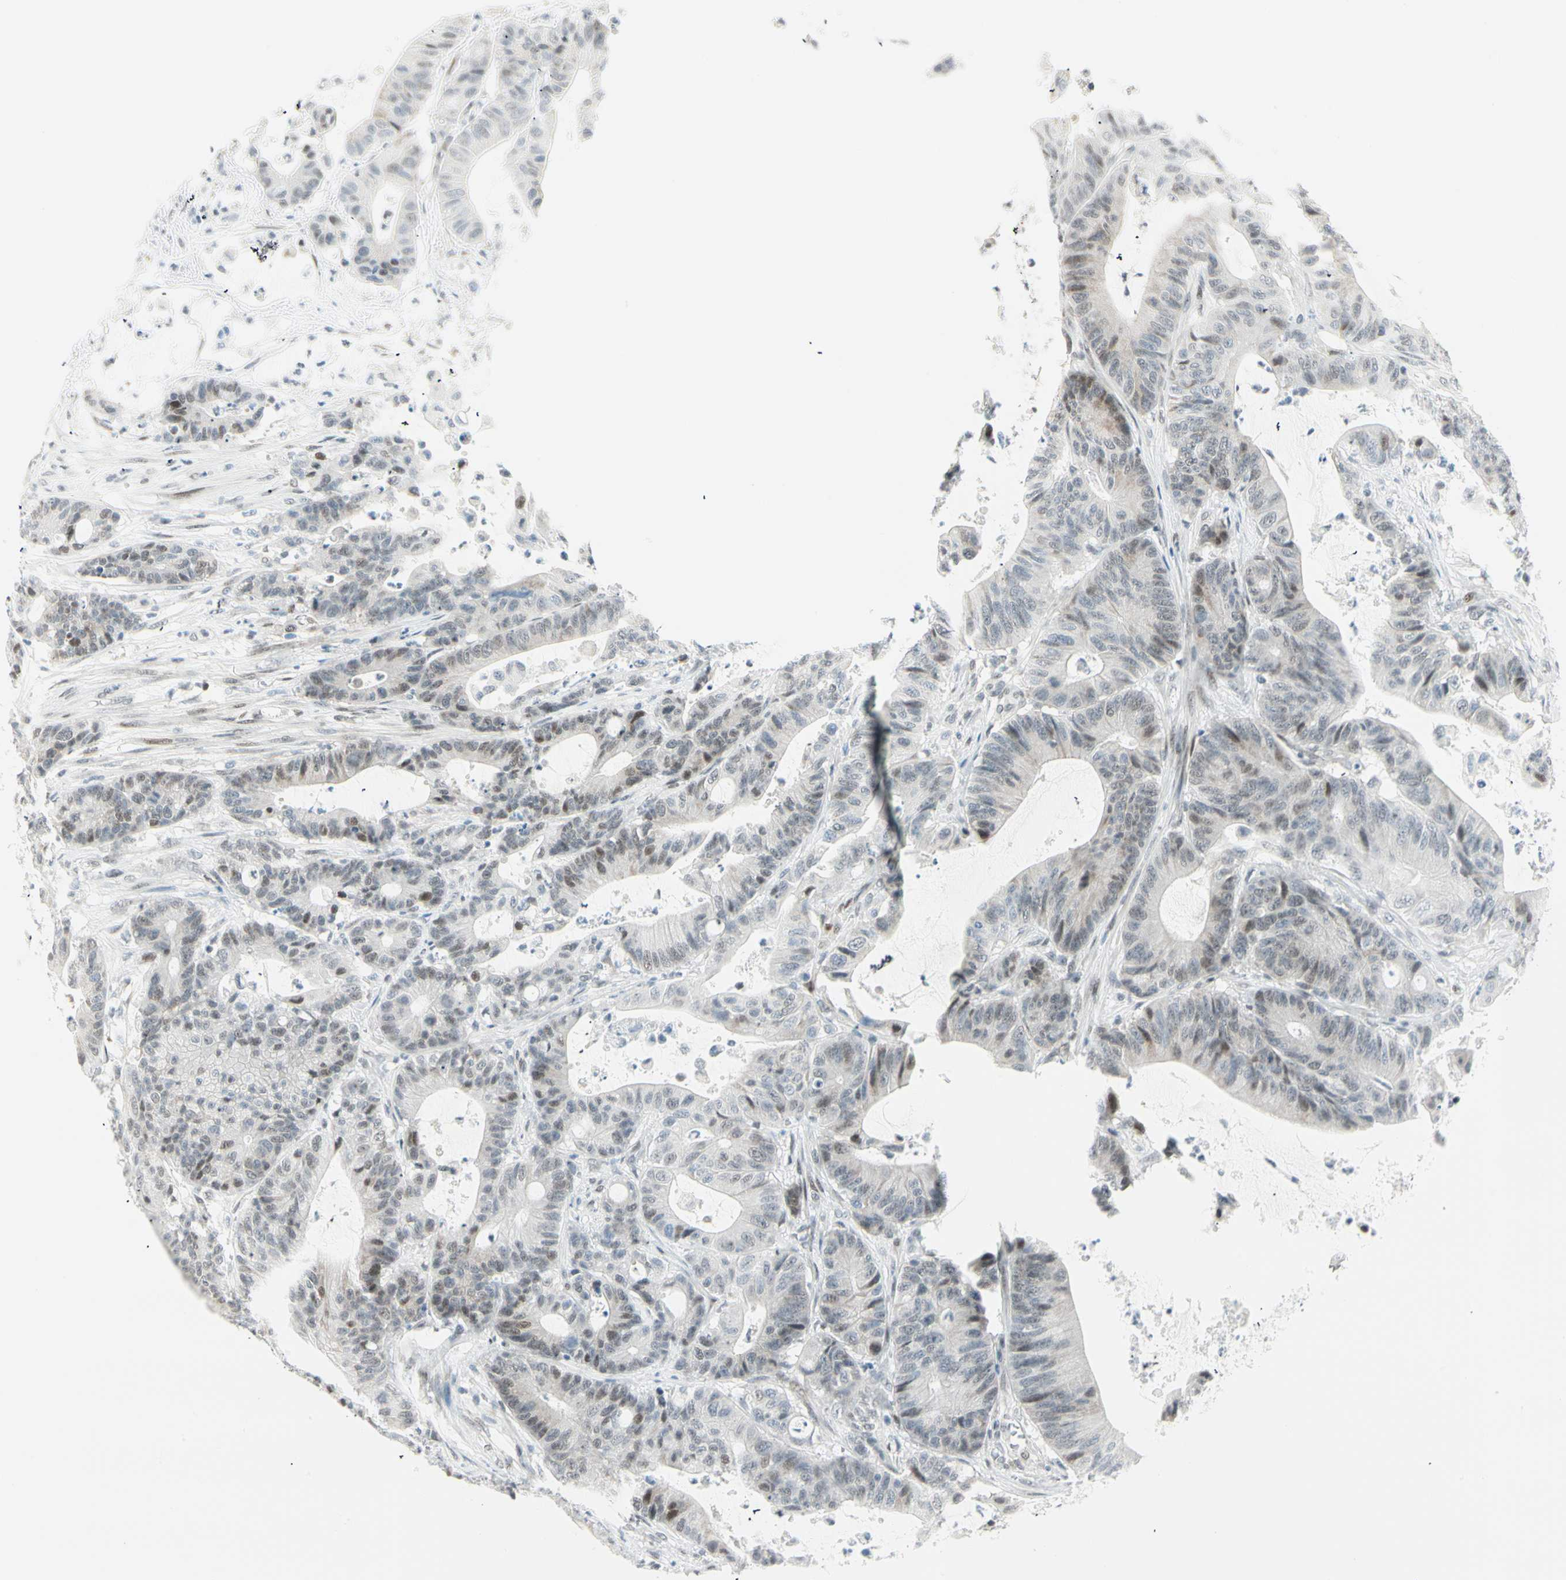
{"staining": {"intensity": "weak", "quantity": "<25%", "location": "nuclear"}, "tissue": "colorectal cancer", "cell_type": "Tumor cells", "image_type": "cancer", "snomed": [{"axis": "morphology", "description": "Adenocarcinoma, NOS"}, {"axis": "topography", "description": "Colon"}], "caption": "Immunohistochemical staining of human colorectal cancer exhibits no significant positivity in tumor cells.", "gene": "PKNOX1", "patient": {"sex": "female", "age": 84}}